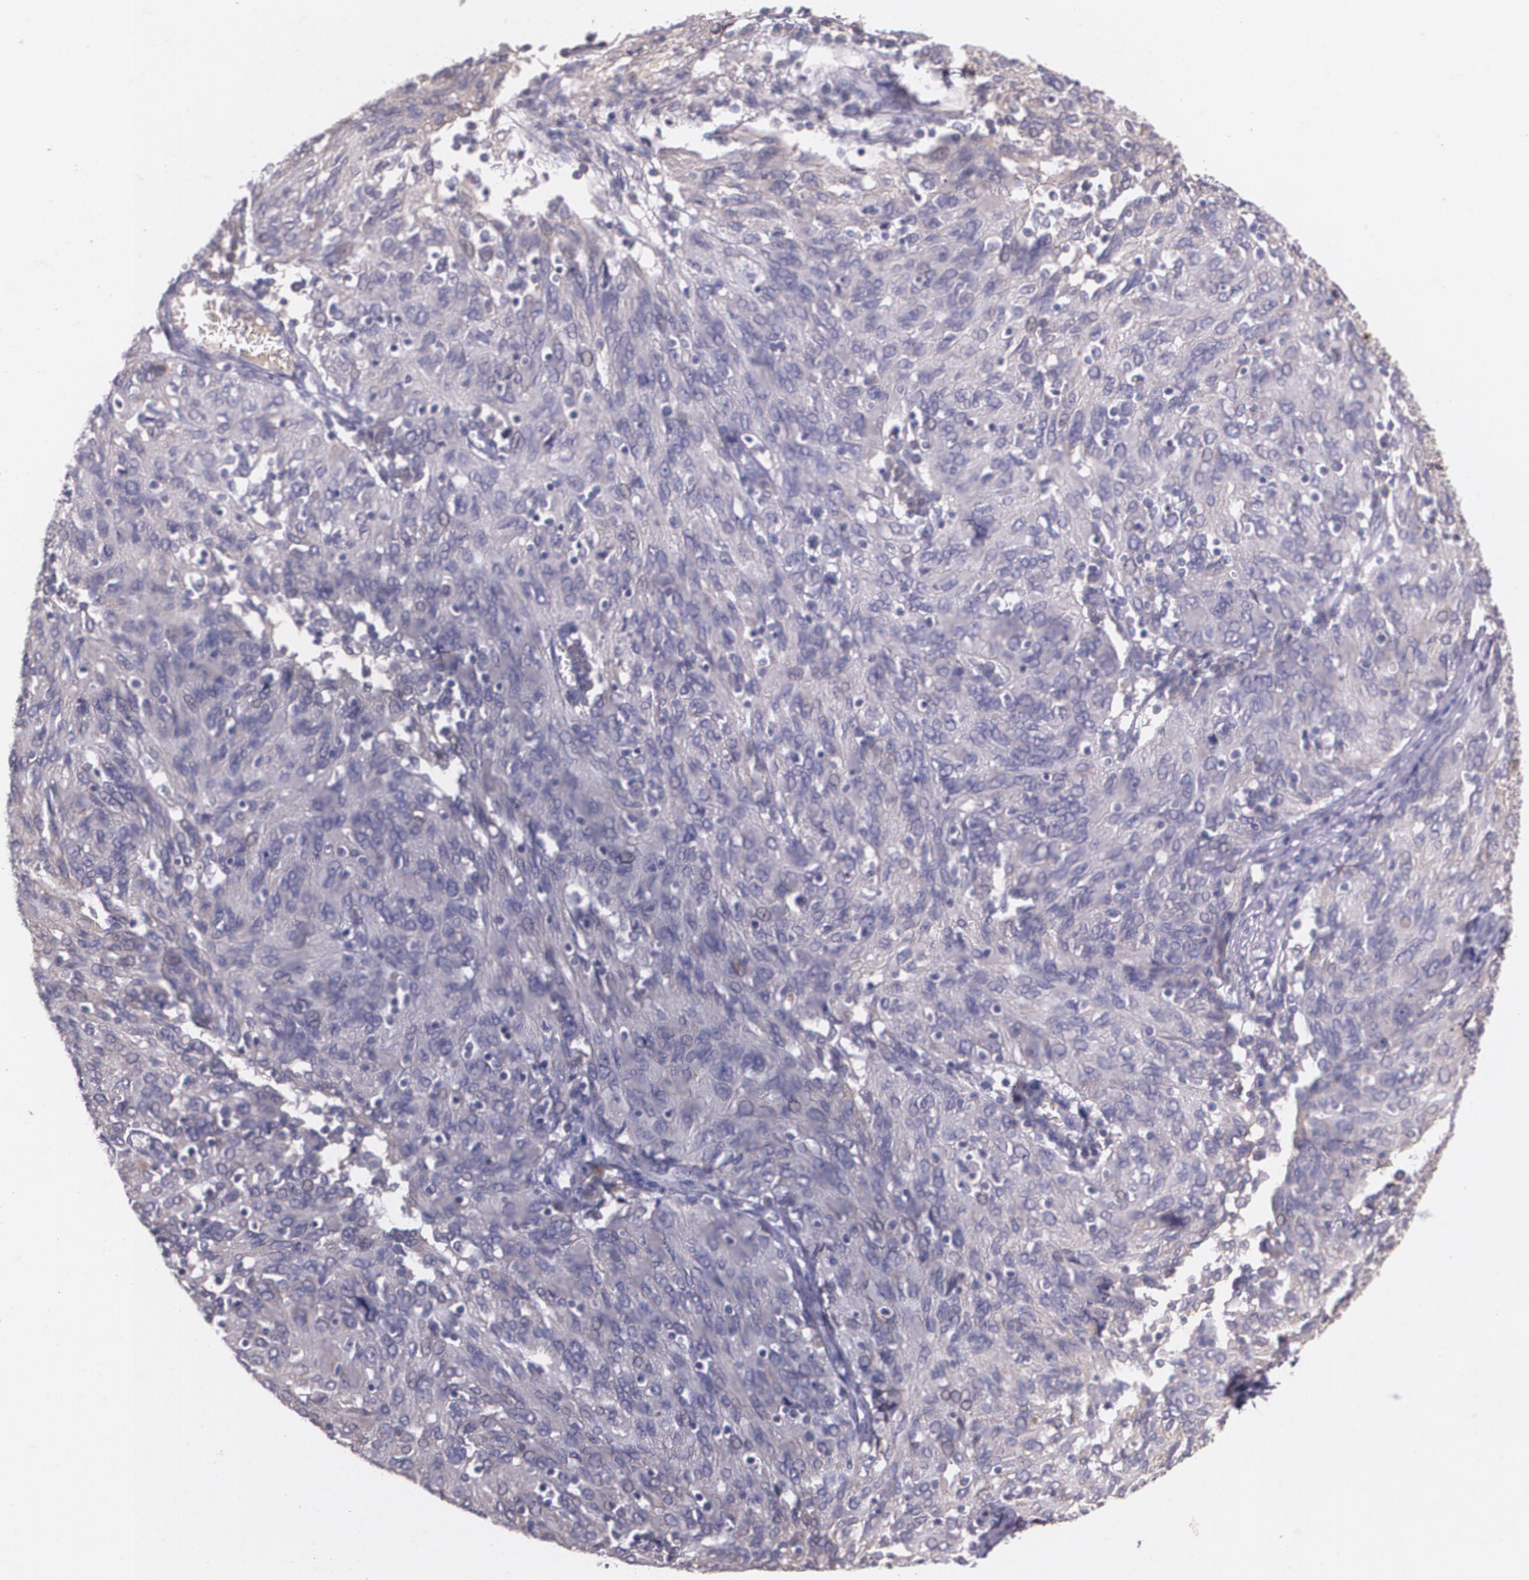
{"staining": {"intensity": "negative", "quantity": "none", "location": "none"}, "tissue": "ovarian cancer", "cell_type": "Tumor cells", "image_type": "cancer", "snomed": [{"axis": "morphology", "description": "Carcinoma, endometroid"}, {"axis": "topography", "description": "Ovary"}], "caption": "A micrograph of human ovarian cancer (endometroid carcinoma) is negative for staining in tumor cells. (Stains: DAB (3,3'-diaminobenzidine) immunohistochemistry with hematoxylin counter stain, Microscopy: brightfield microscopy at high magnification).", "gene": "TM4SF1", "patient": {"sex": "female", "age": 50}}